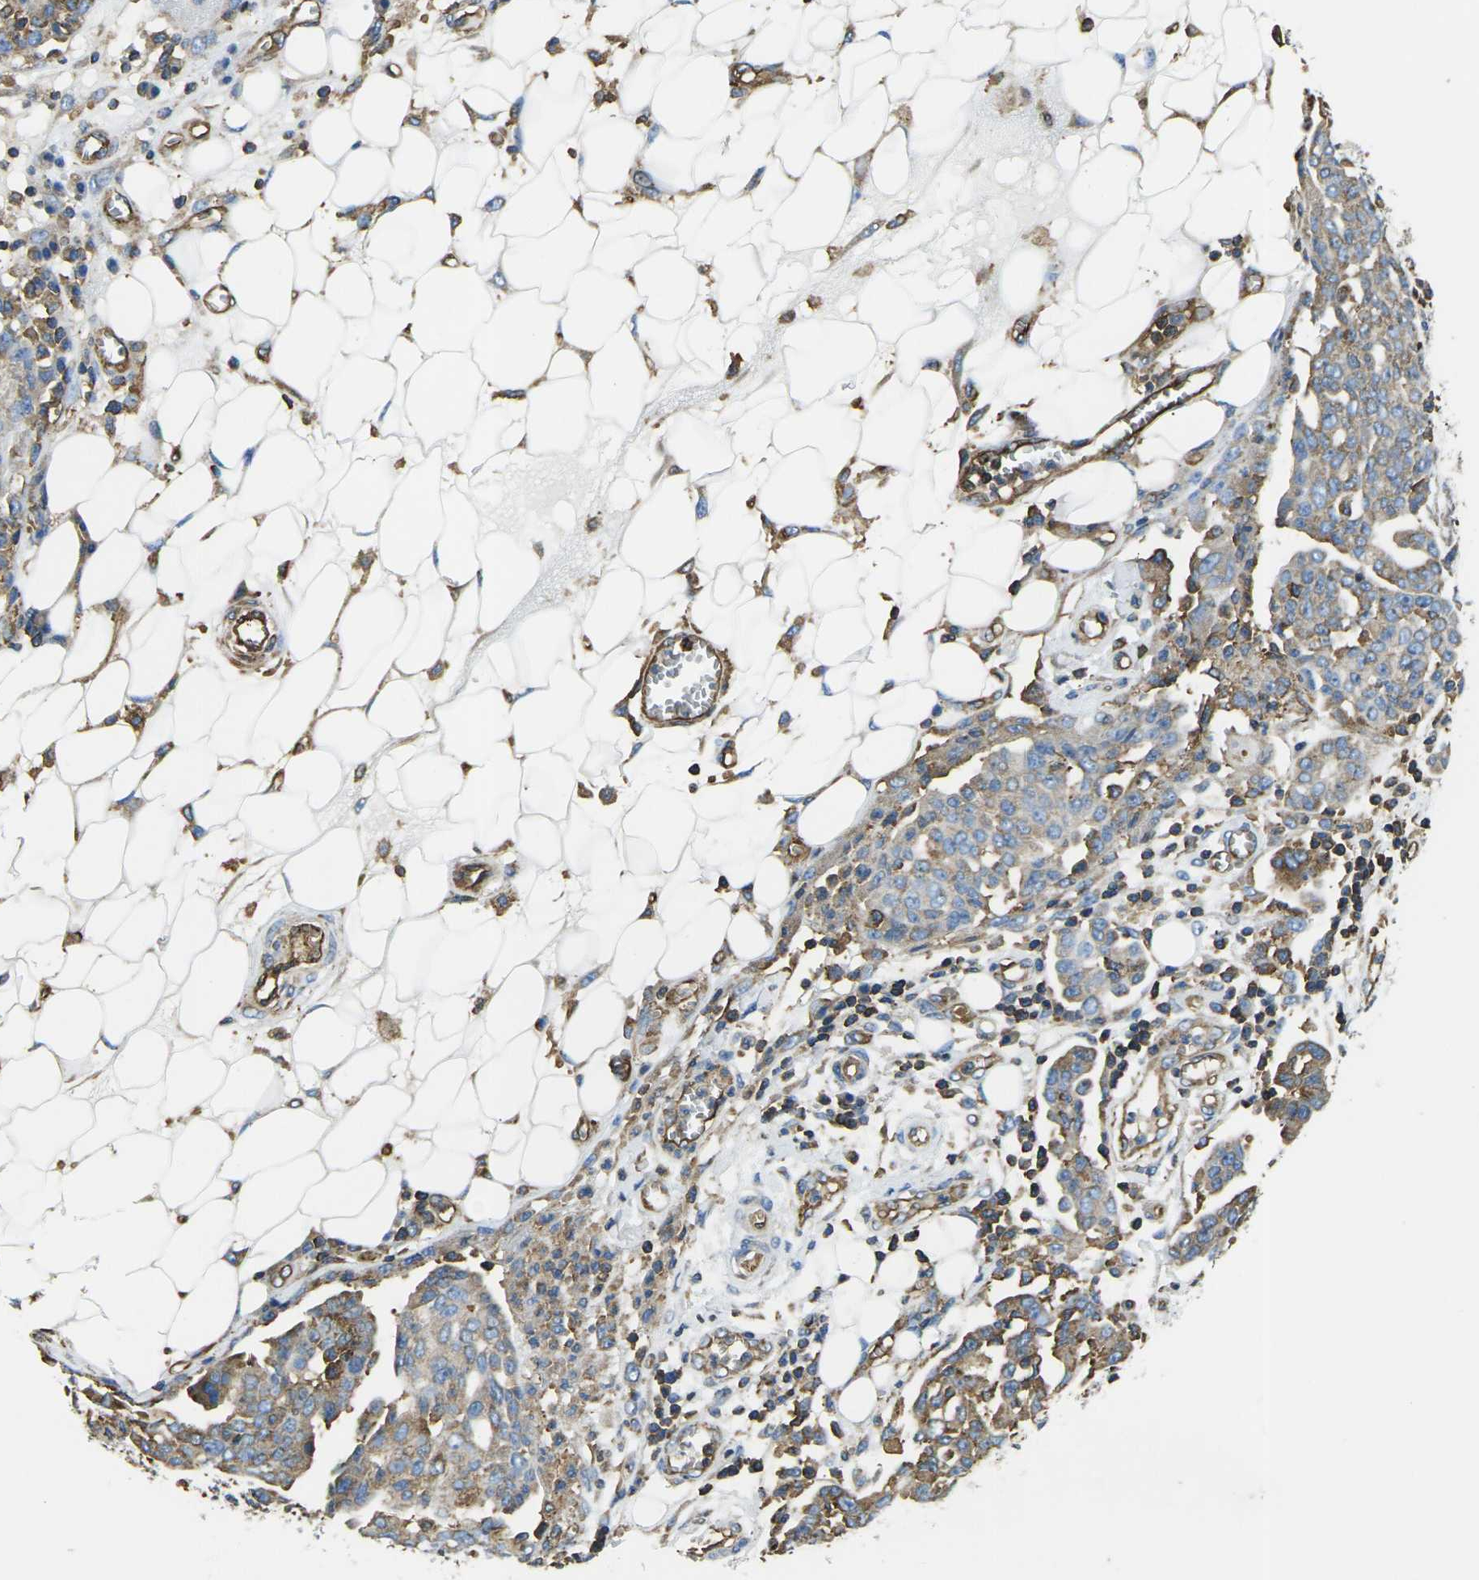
{"staining": {"intensity": "moderate", "quantity": ">75%", "location": "cytoplasmic/membranous"}, "tissue": "ovarian cancer", "cell_type": "Tumor cells", "image_type": "cancer", "snomed": [{"axis": "morphology", "description": "Cystadenocarcinoma, serous, NOS"}, {"axis": "topography", "description": "Soft tissue"}, {"axis": "topography", "description": "Ovary"}], "caption": "Ovarian cancer (serous cystadenocarcinoma) stained for a protein (brown) exhibits moderate cytoplasmic/membranous positive positivity in about >75% of tumor cells.", "gene": "FAM110D", "patient": {"sex": "female", "age": 57}}